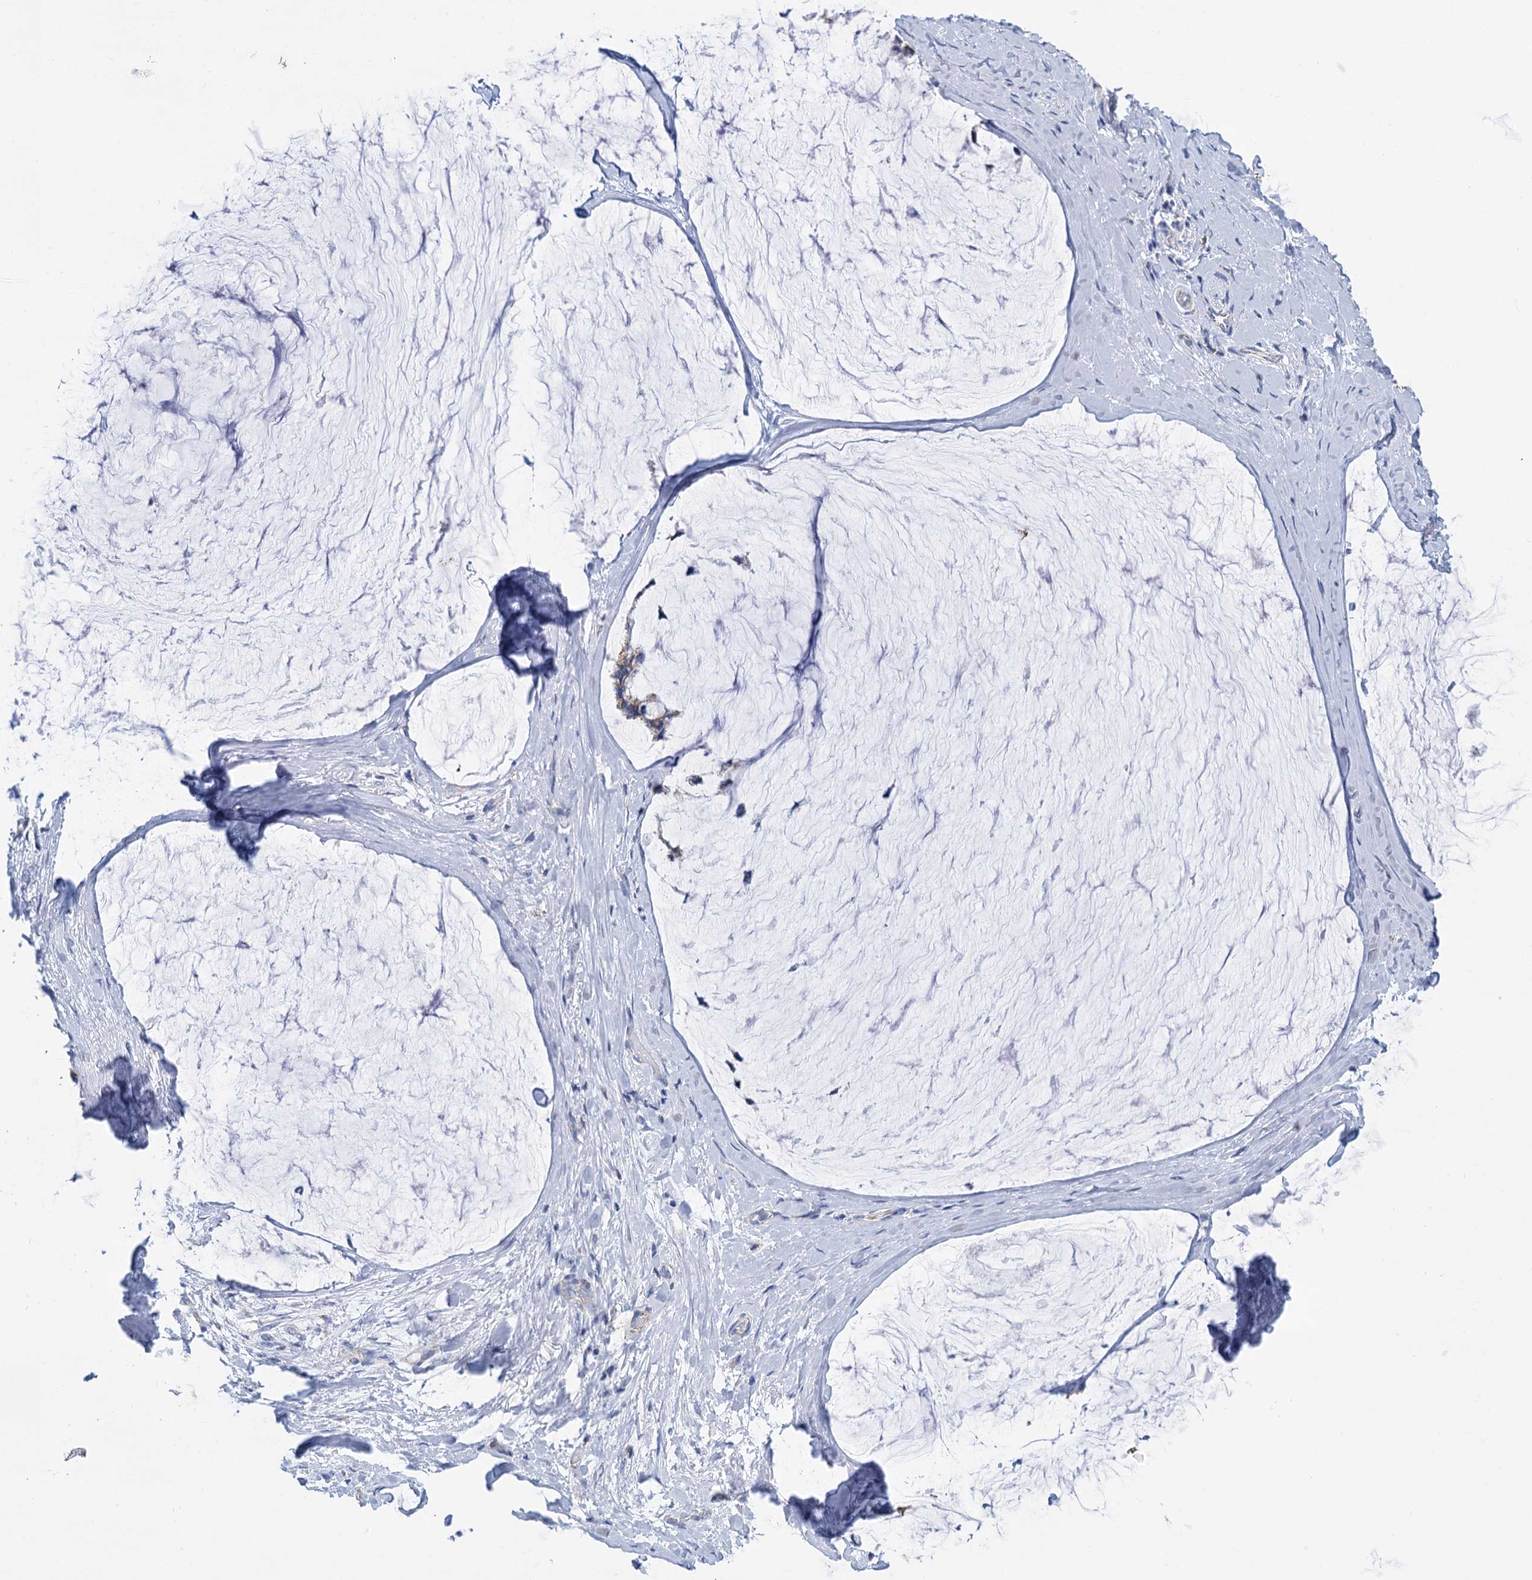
{"staining": {"intensity": "weak", "quantity": "25%-75%", "location": "cytoplasmic/membranous"}, "tissue": "ovarian cancer", "cell_type": "Tumor cells", "image_type": "cancer", "snomed": [{"axis": "morphology", "description": "Cystadenocarcinoma, mucinous, NOS"}, {"axis": "topography", "description": "Ovary"}], "caption": "Mucinous cystadenocarcinoma (ovarian) stained for a protein (brown) displays weak cytoplasmic/membranous positive positivity in about 25%-75% of tumor cells.", "gene": "CCP110", "patient": {"sex": "female", "age": 39}}